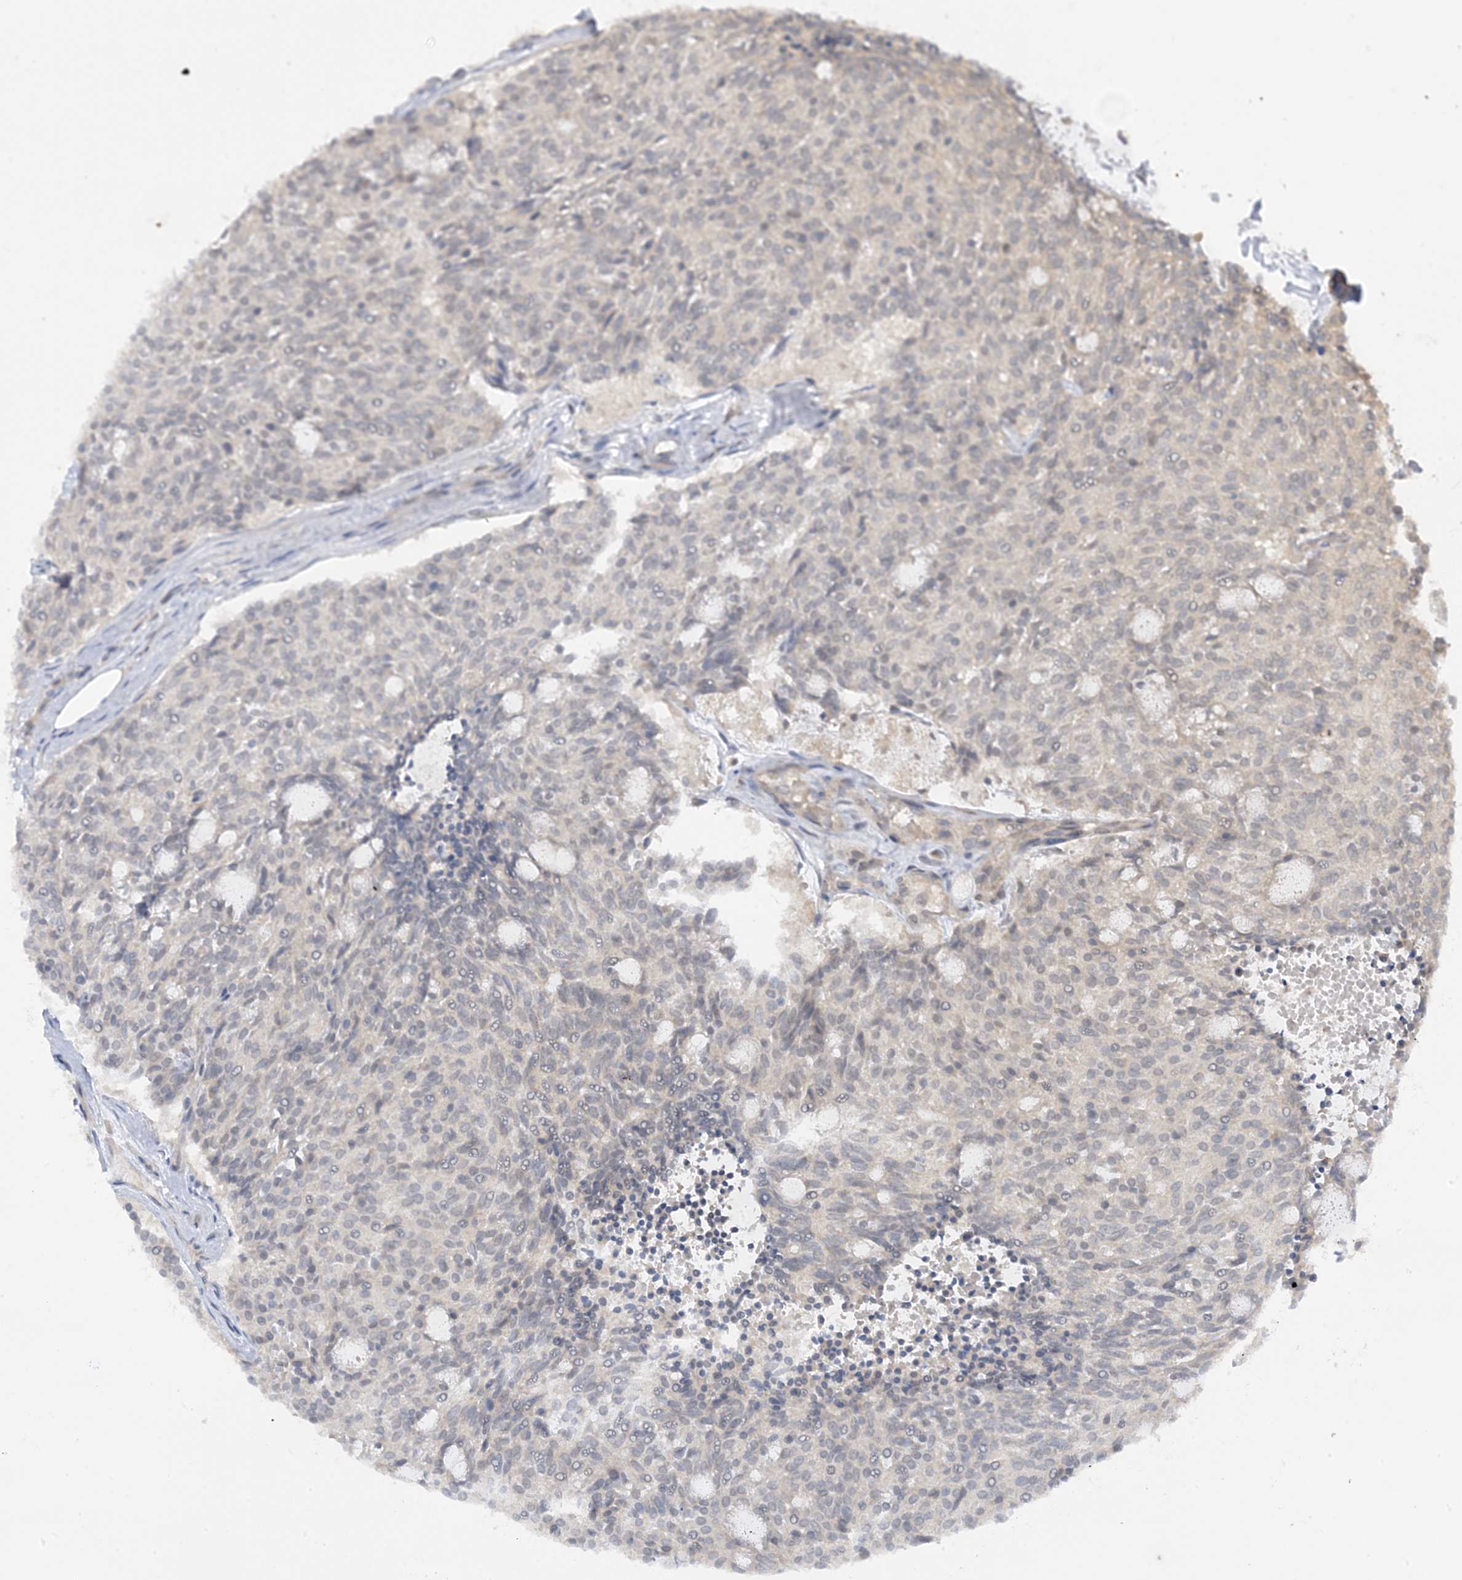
{"staining": {"intensity": "negative", "quantity": "none", "location": "none"}, "tissue": "carcinoid", "cell_type": "Tumor cells", "image_type": "cancer", "snomed": [{"axis": "morphology", "description": "Carcinoid, malignant, NOS"}, {"axis": "topography", "description": "Pancreas"}], "caption": "IHC photomicrograph of carcinoid stained for a protein (brown), which exhibits no expression in tumor cells. Nuclei are stained in blue.", "gene": "WDR26", "patient": {"sex": "female", "age": 54}}